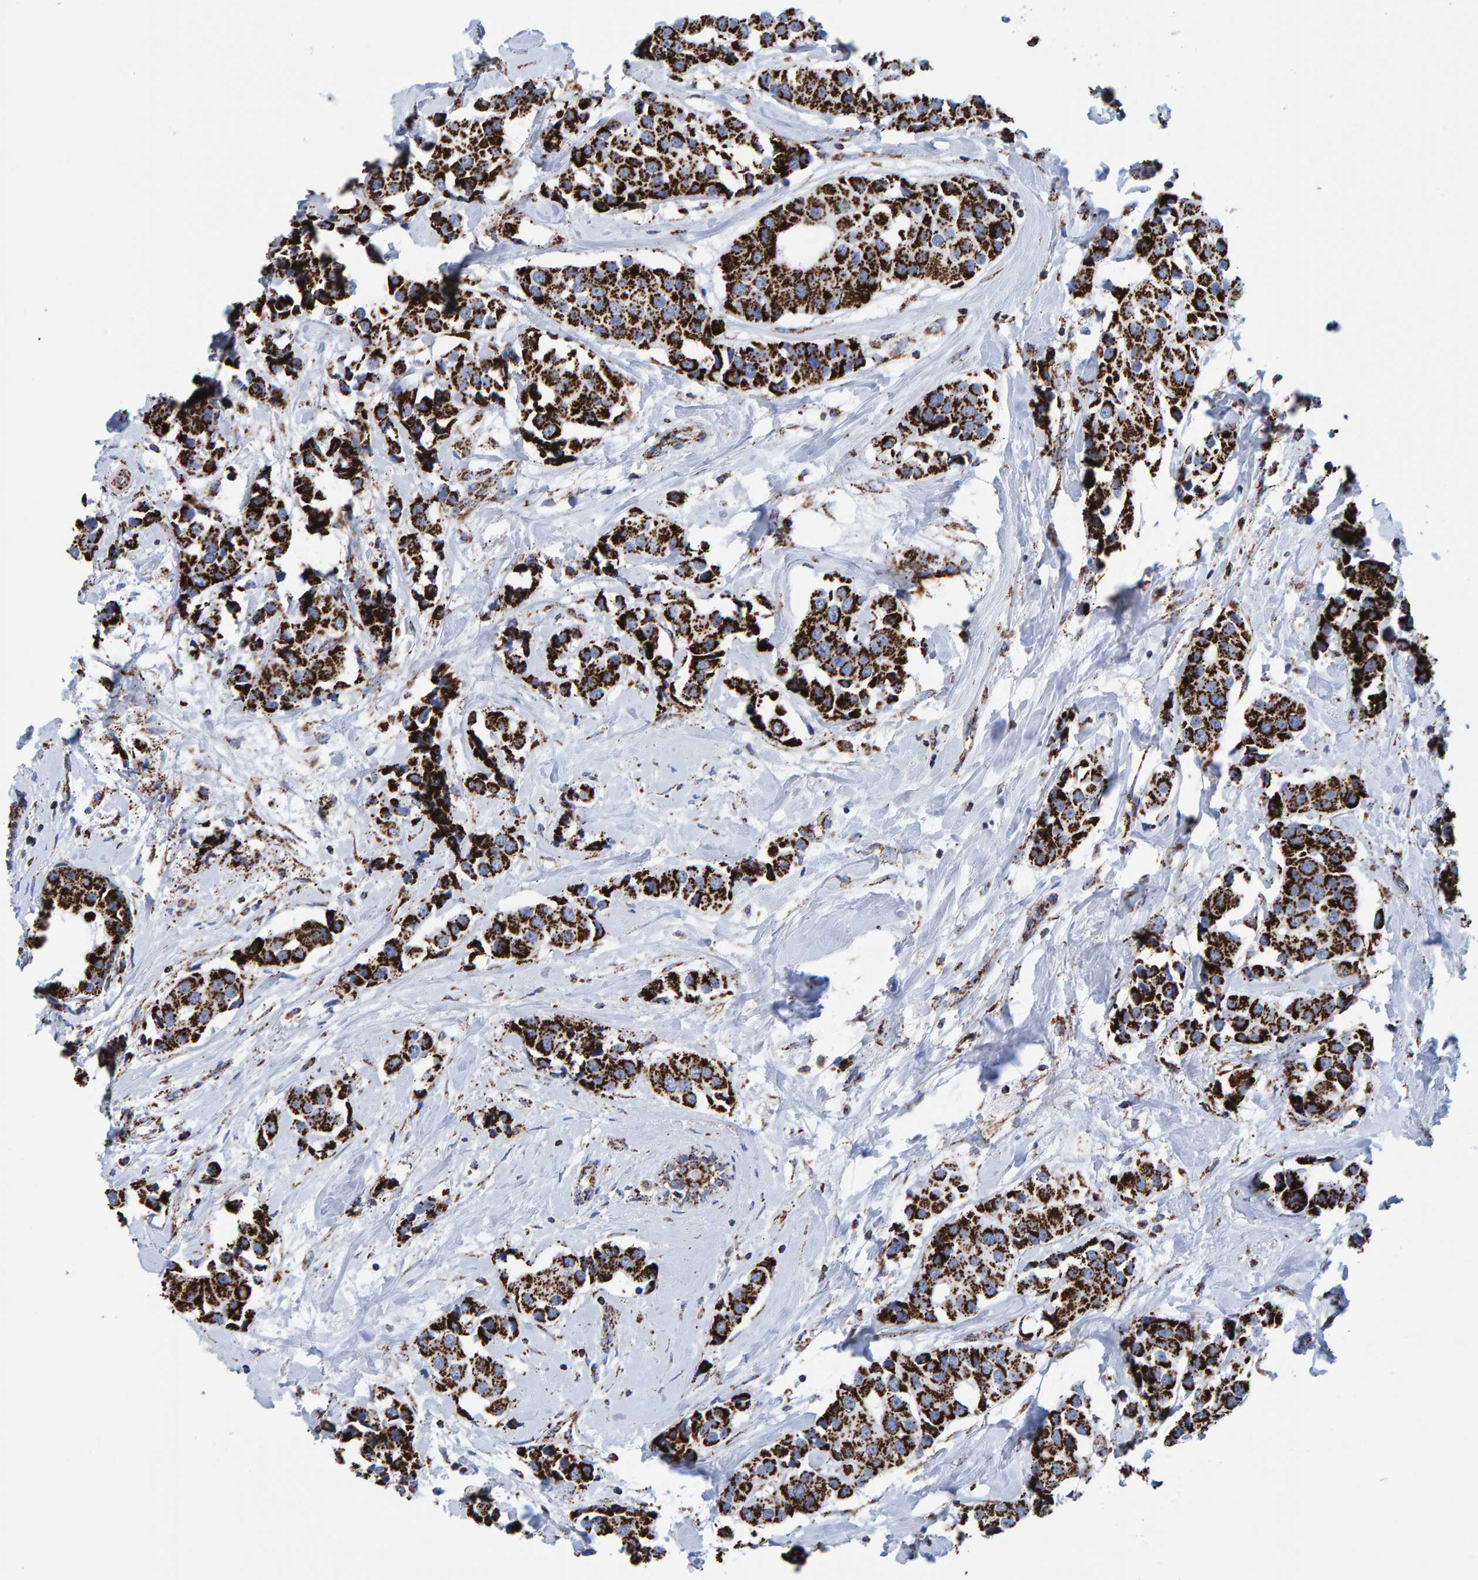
{"staining": {"intensity": "strong", "quantity": ">75%", "location": "cytoplasmic/membranous"}, "tissue": "breast cancer", "cell_type": "Tumor cells", "image_type": "cancer", "snomed": [{"axis": "morphology", "description": "Normal tissue, NOS"}, {"axis": "morphology", "description": "Duct carcinoma"}, {"axis": "topography", "description": "Breast"}], "caption": "Human intraductal carcinoma (breast) stained with a protein marker exhibits strong staining in tumor cells.", "gene": "ENSG00000262660", "patient": {"sex": "female", "age": 39}}